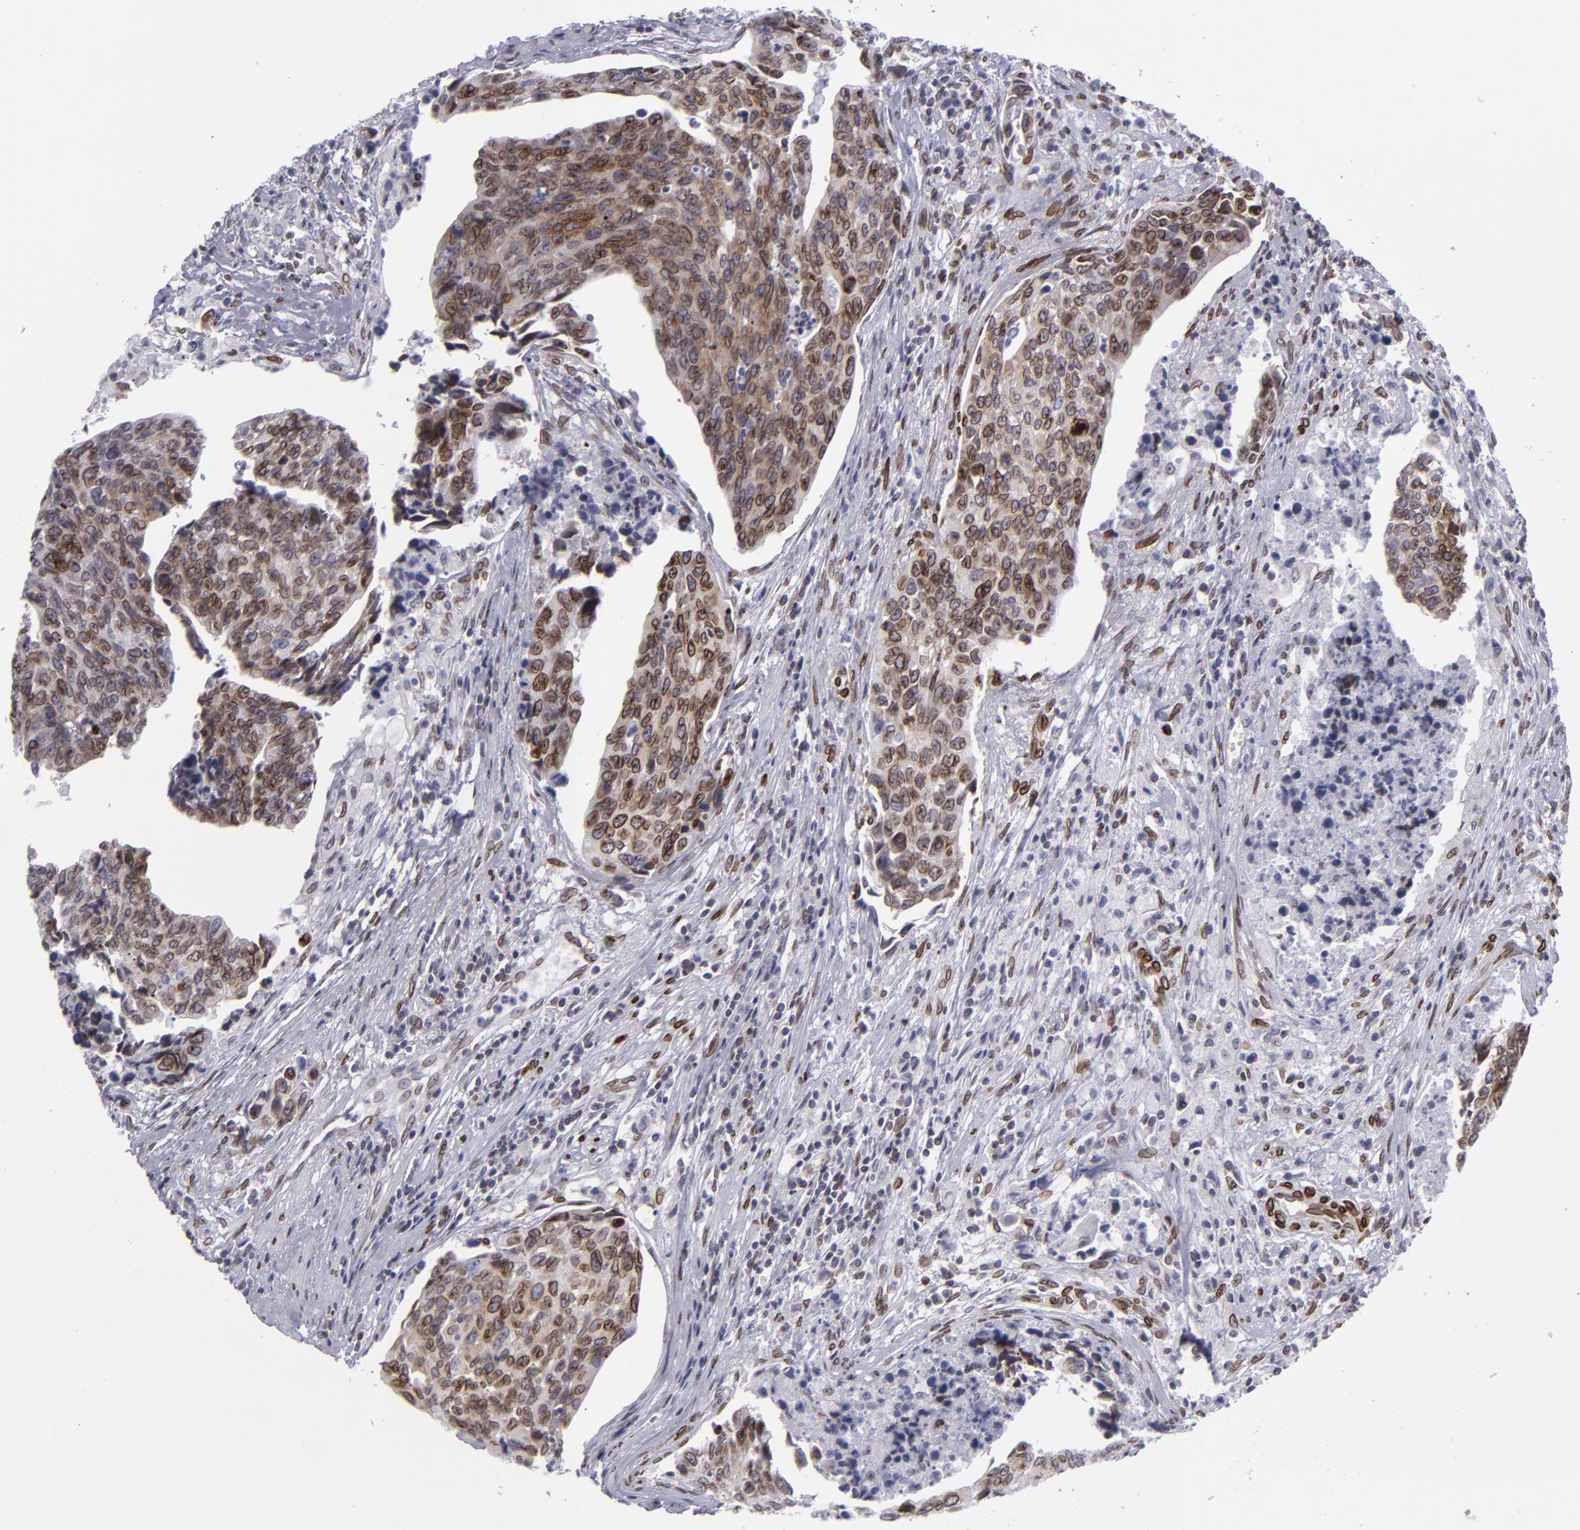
{"staining": {"intensity": "strong", "quantity": ">75%", "location": "cytoplasmic/membranous,nuclear"}, "tissue": "urothelial cancer", "cell_type": "Tumor cells", "image_type": "cancer", "snomed": [{"axis": "morphology", "description": "Urothelial carcinoma, High grade"}, {"axis": "topography", "description": "Urinary bladder"}], "caption": "An image of urothelial carcinoma (high-grade) stained for a protein demonstrates strong cytoplasmic/membranous and nuclear brown staining in tumor cells.", "gene": "EMD", "patient": {"sex": "male", "age": 81}}